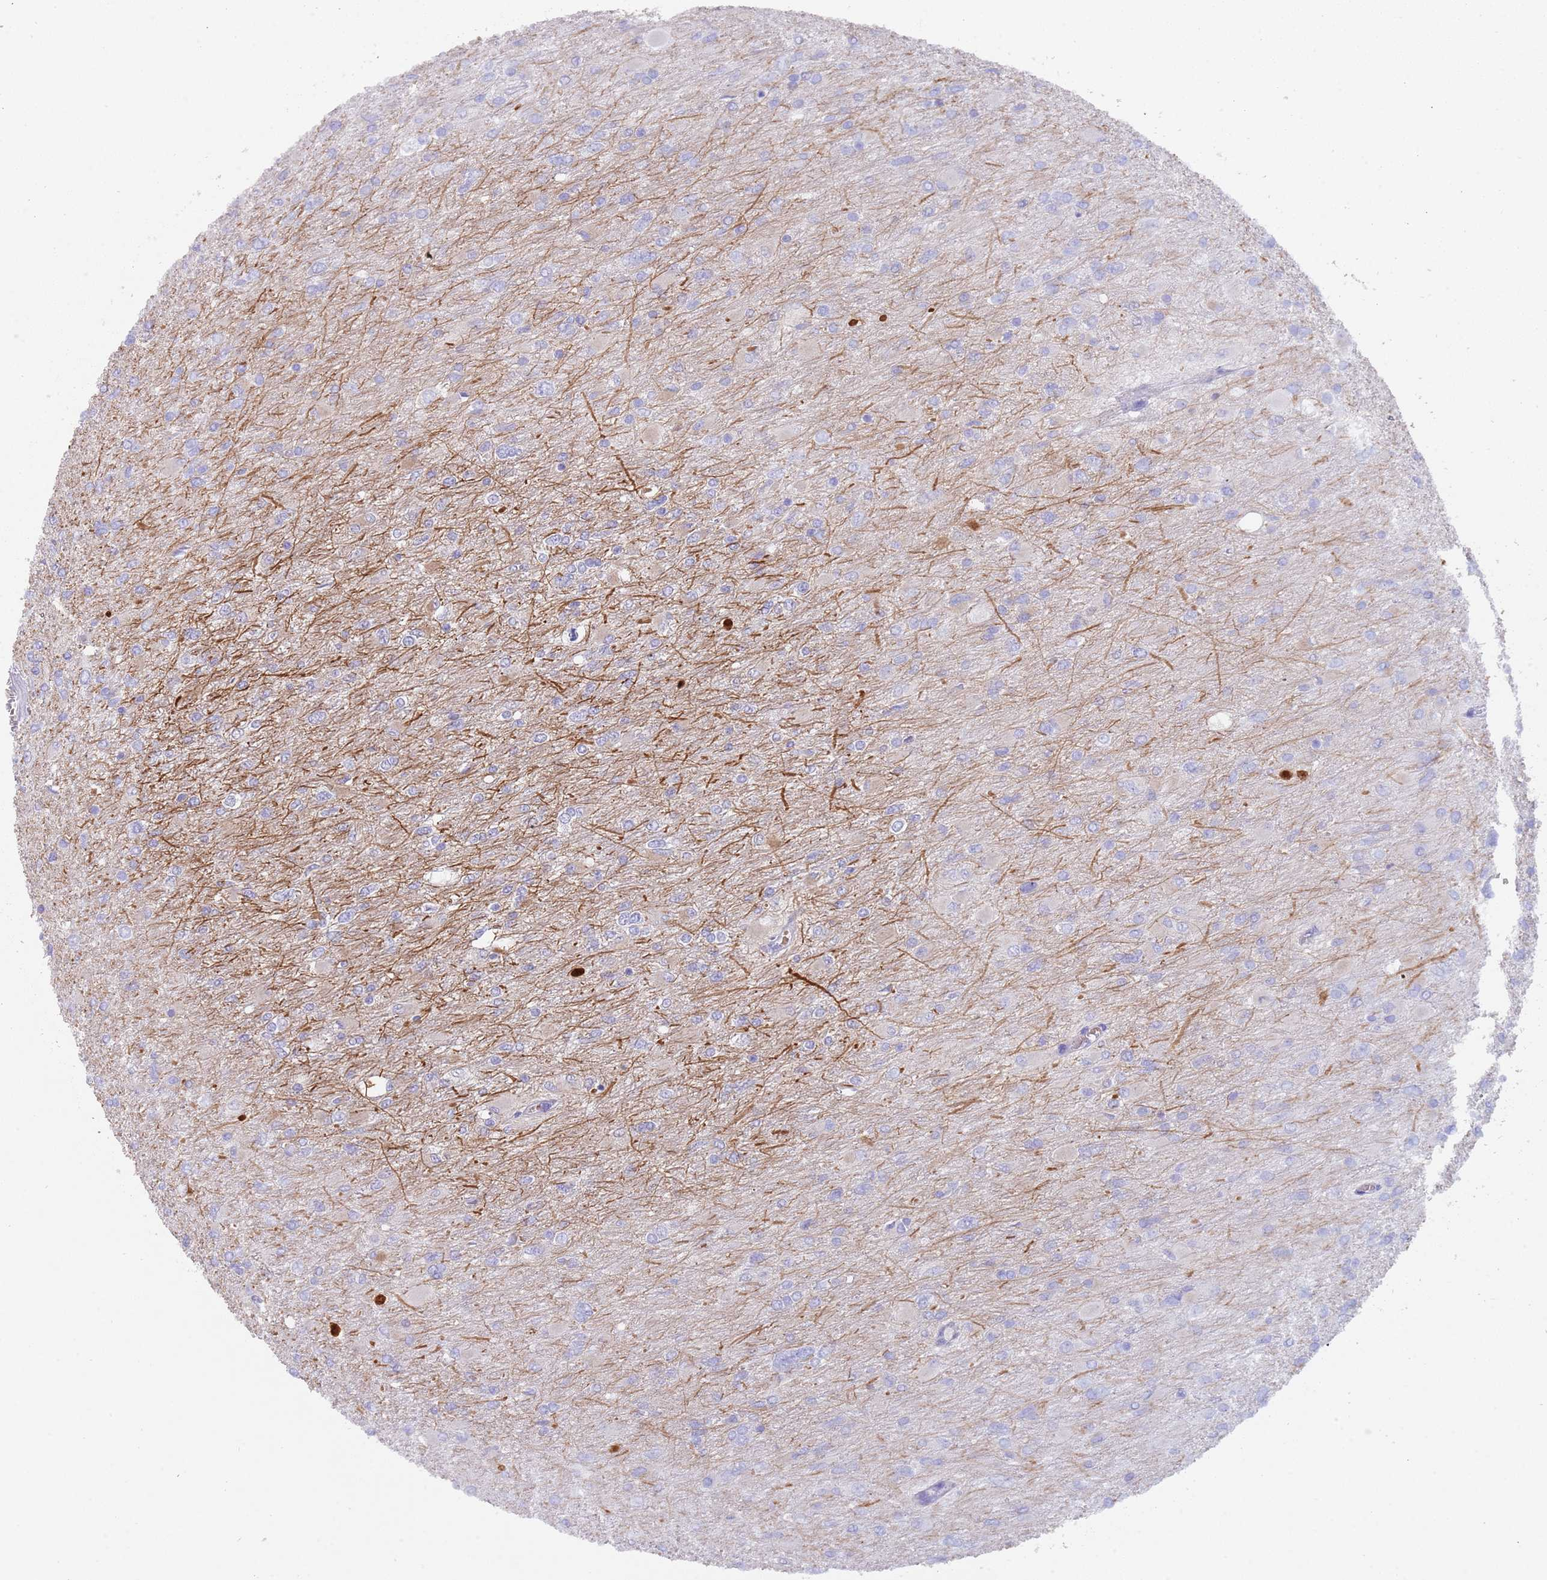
{"staining": {"intensity": "negative", "quantity": "none", "location": "none"}, "tissue": "glioma", "cell_type": "Tumor cells", "image_type": "cancer", "snomed": [{"axis": "morphology", "description": "Glioma, malignant, High grade"}, {"axis": "topography", "description": "Cerebral cortex"}], "caption": "Immunohistochemistry image of glioma stained for a protein (brown), which displays no expression in tumor cells.", "gene": "TMEM251", "patient": {"sex": "female", "age": 36}}